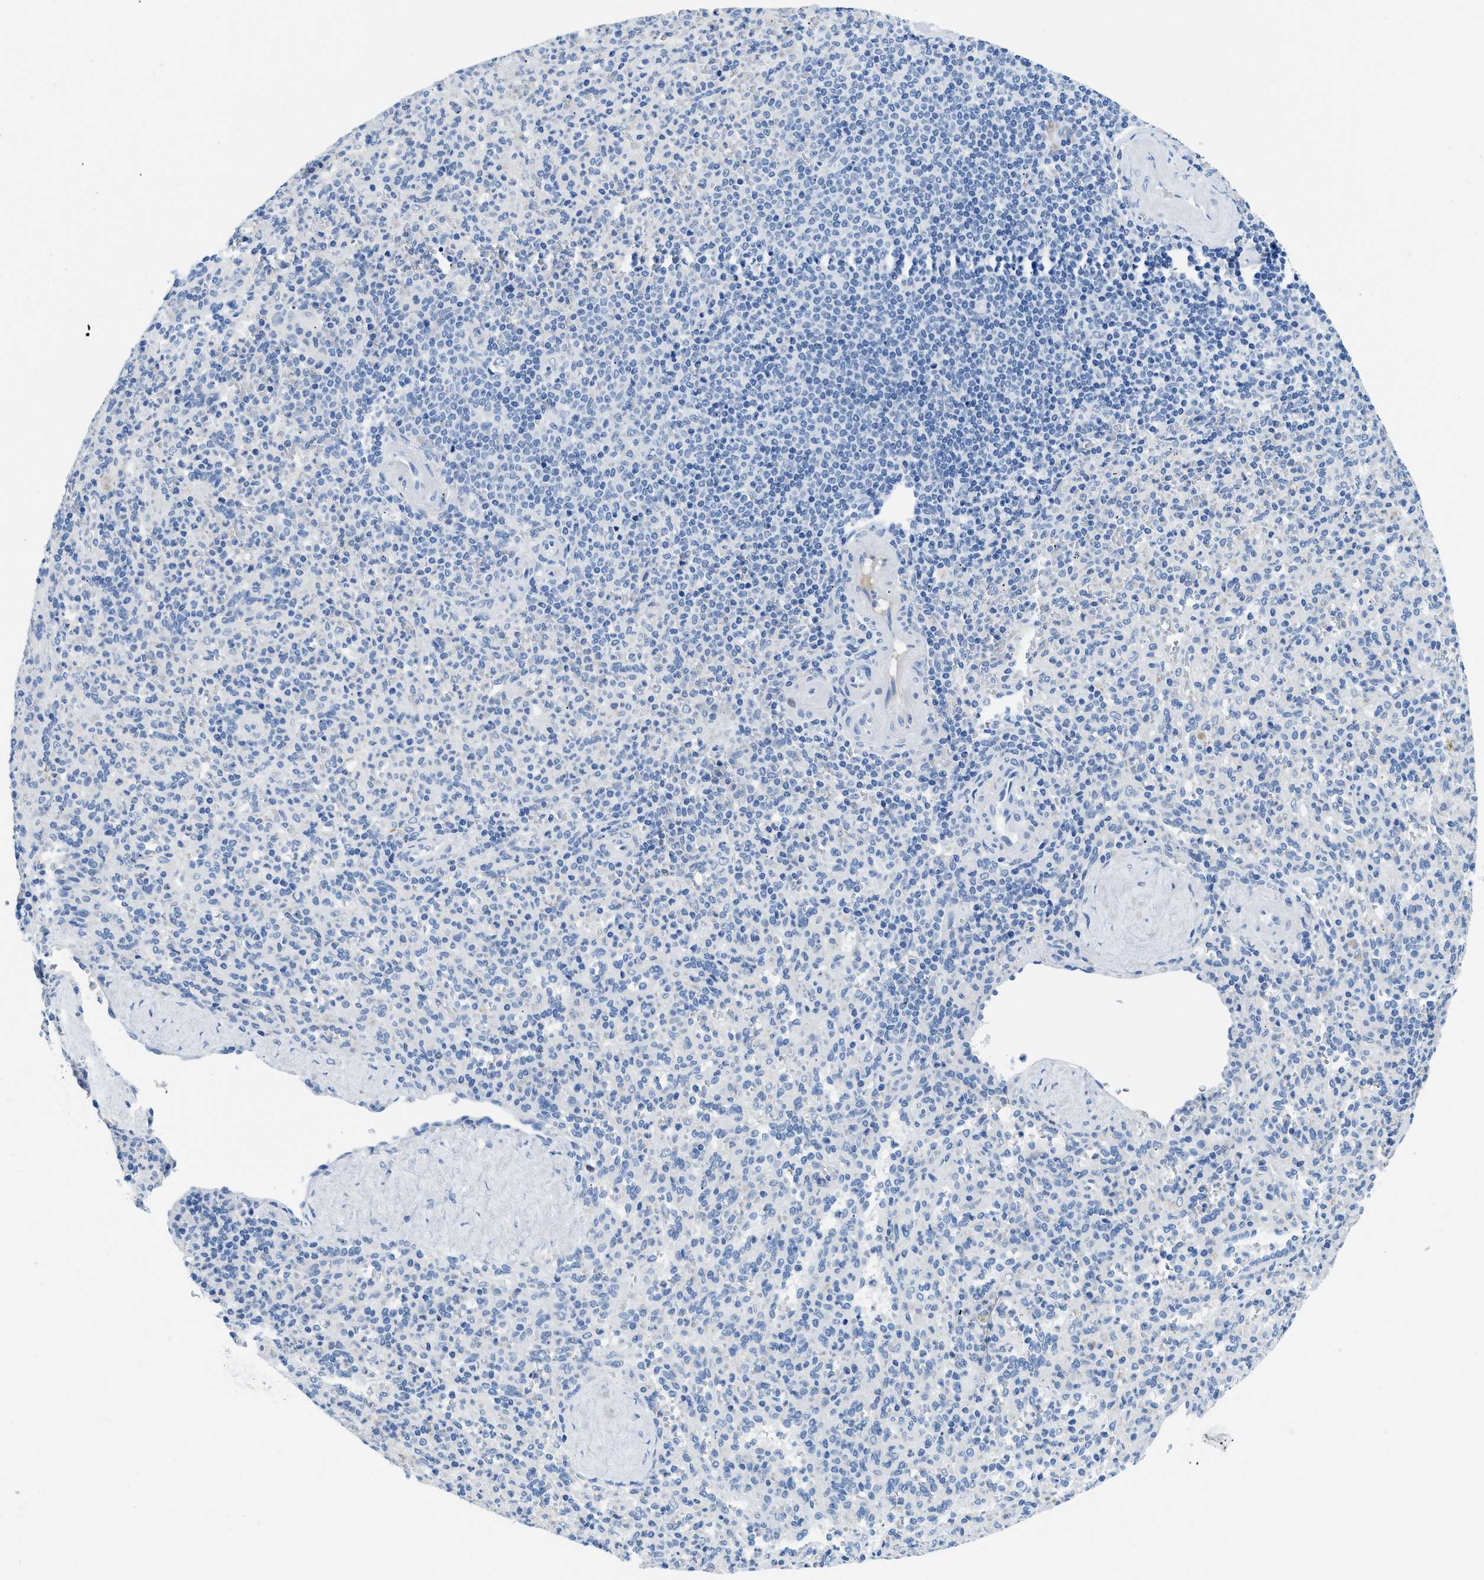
{"staining": {"intensity": "negative", "quantity": "none", "location": "none"}, "tissue": "spleen", "cell_type": "Cells in red pulp", "image_type": "normal", "snomed": [{"axis": "morphology", "description": "Normal tissue, NOS"}, {"axis": "topography", "description": "Spleen"}], "caption": "Image shows no protein positivity in cells in red pulp of unremarkable spleen. (DAB (3,3'-diaminobenzidine) immunohistochemistry, high magnification).", "gene": "MBL2", "patient": {"sex": "male", "age": 36}}